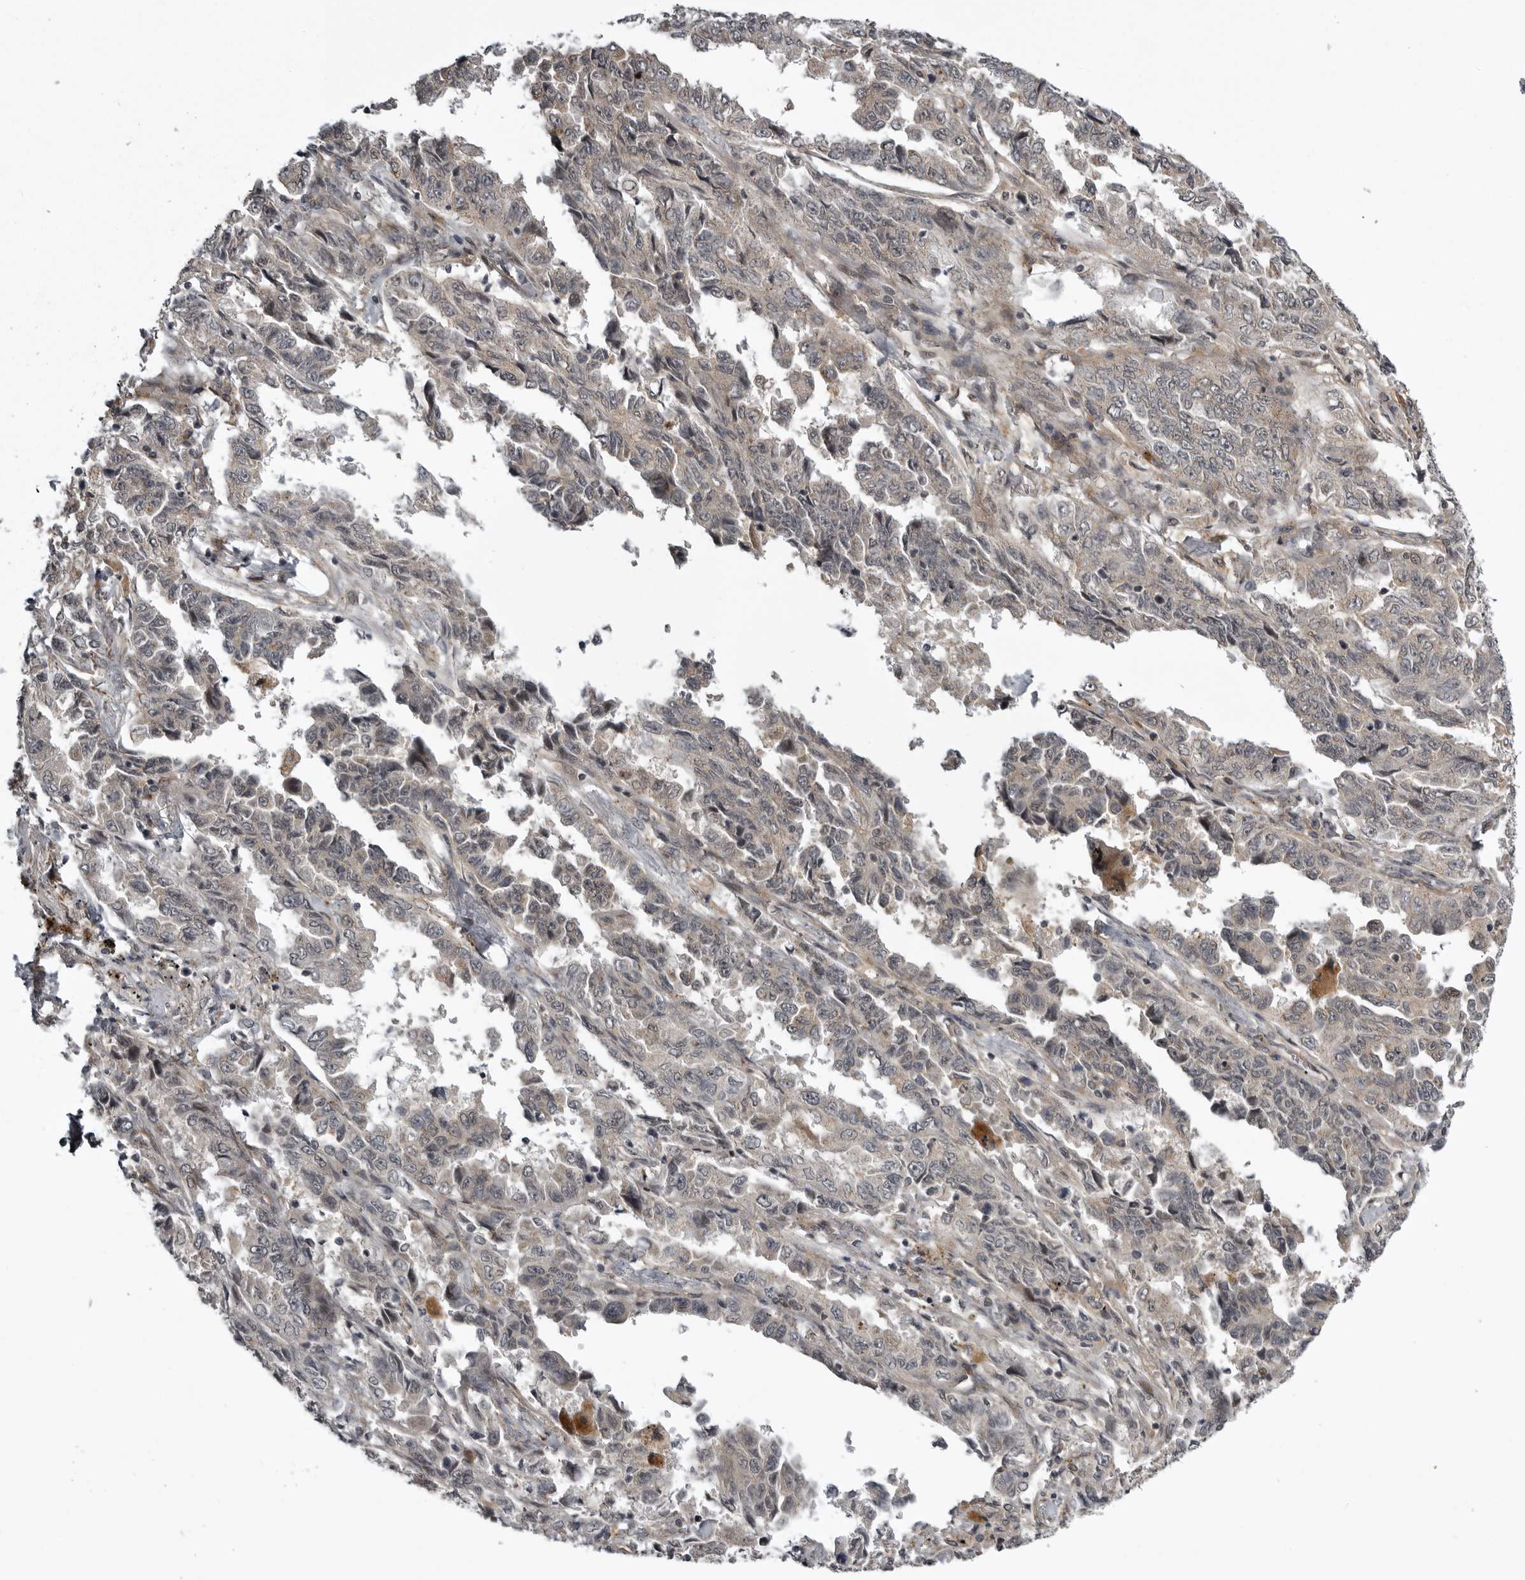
{"staining": {"intensity": "negative", "quantity": "none", "location": "none"}, "tissue": "lung cancer", "cell_type": "Tumor cells", "image_type": "cancer", "snomed": [{"axis": "morphology", "description": "Adenocarcinoma, NOS"}, {"axis": "topography", "description": "Lung"}], "caption": "Immunohistochemistry (IHC) of human lung cancer (adenocarcinoma) displays no positivity in tumor cells.", "gene": "SNX16", "patient": {"sex": "female", "age": 51}}